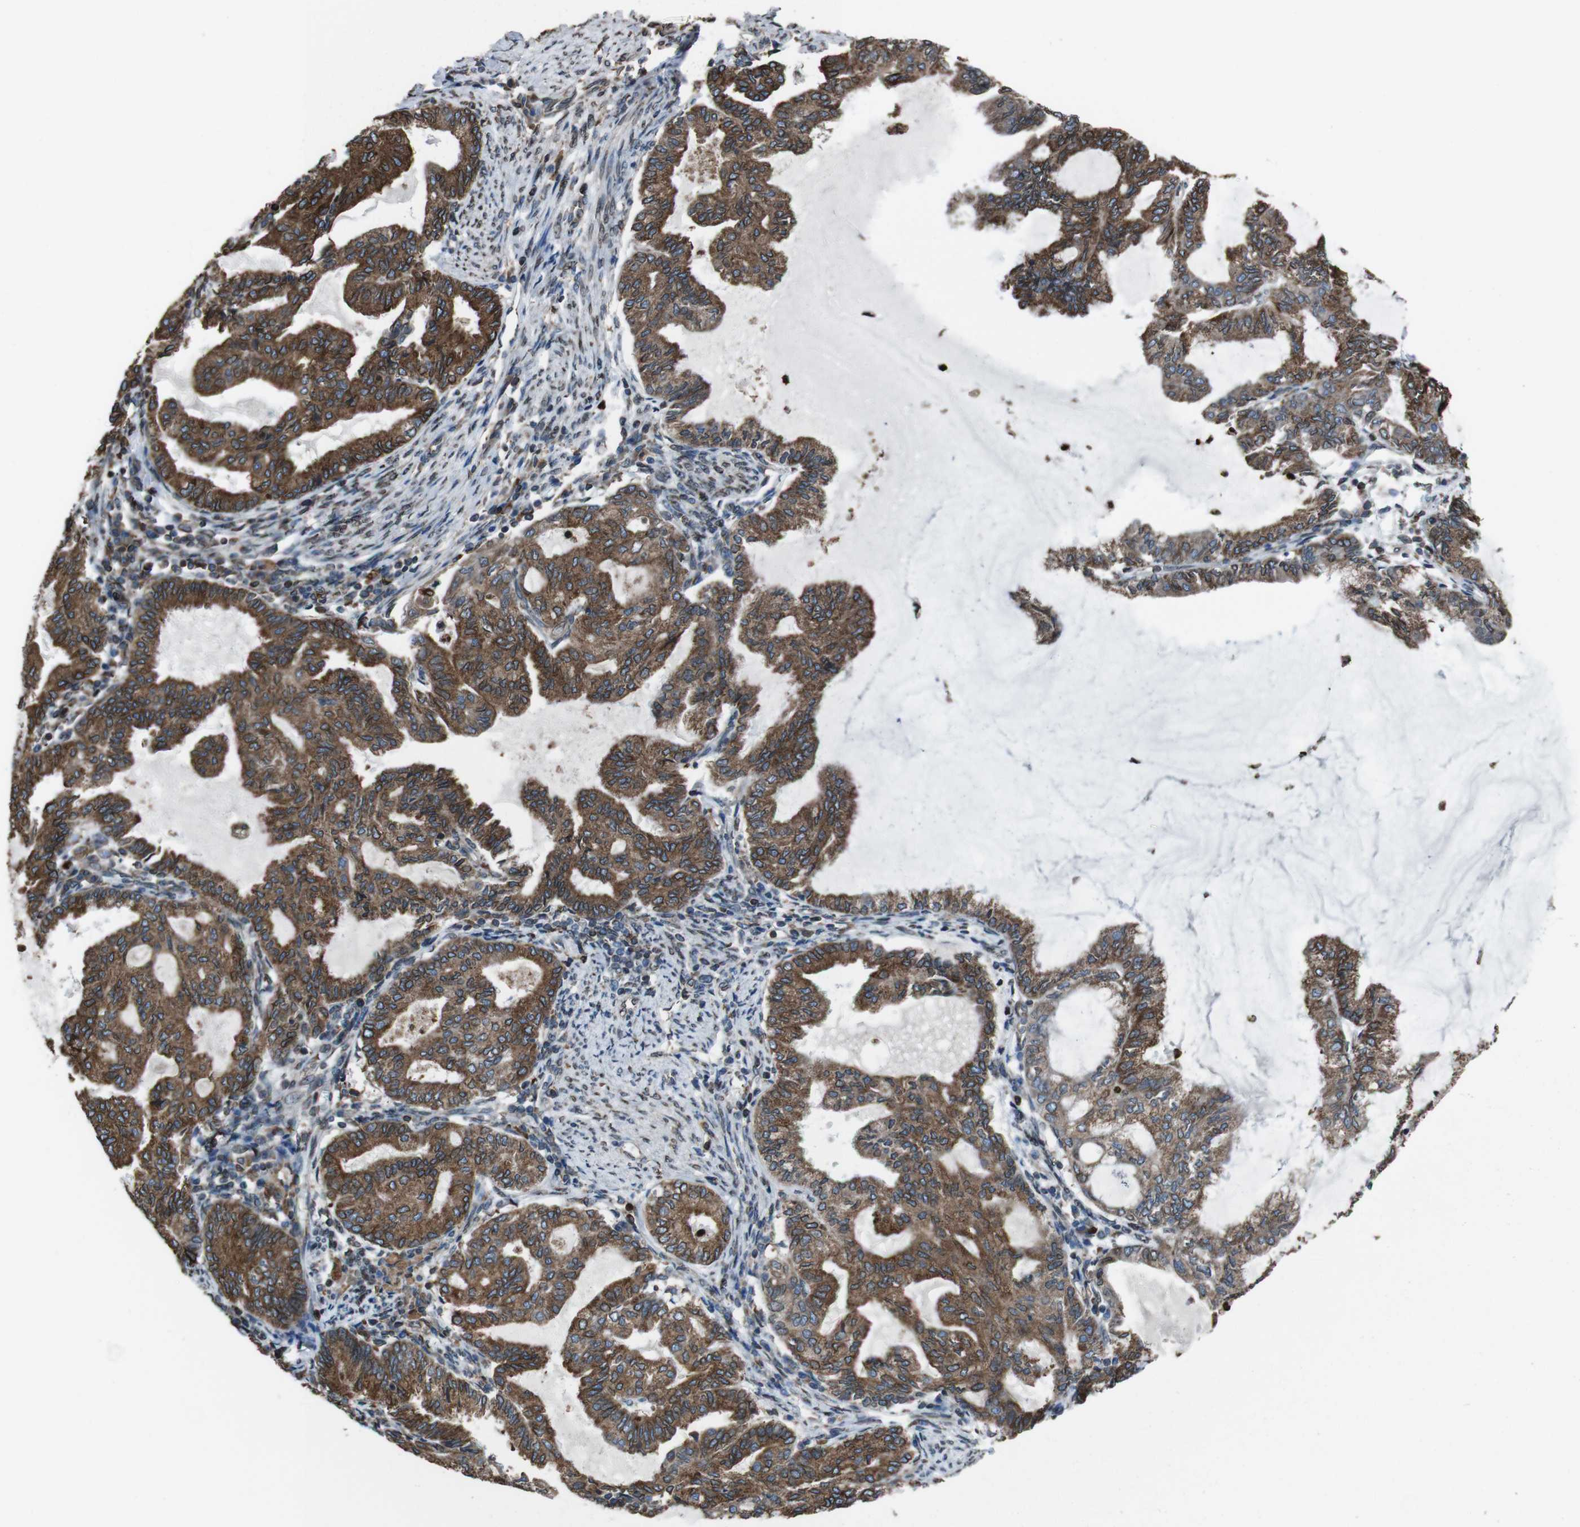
{"staining": {"intensity": "strong", "quantity": ">75%", "location": "cytoplasmic/membranous,nuclear"}, "tissue": "endometrial cancer", "cell_type": "Tumor cells", "image_type": "cancer", "snomed": [{"axis": "morphology", "description": "Adenocarcinoma, NOS"}, {"axis": "topography", "description": "Endometrium"}], "caption": "Immunohistochemical staining of human endometrial cancer displays strong cytoplasmic/membranous and nuclear protein positivity in approximately >75% of tumor cells.", "gene": "APMAP", "patient": {"sex": "female", "age": 86}}